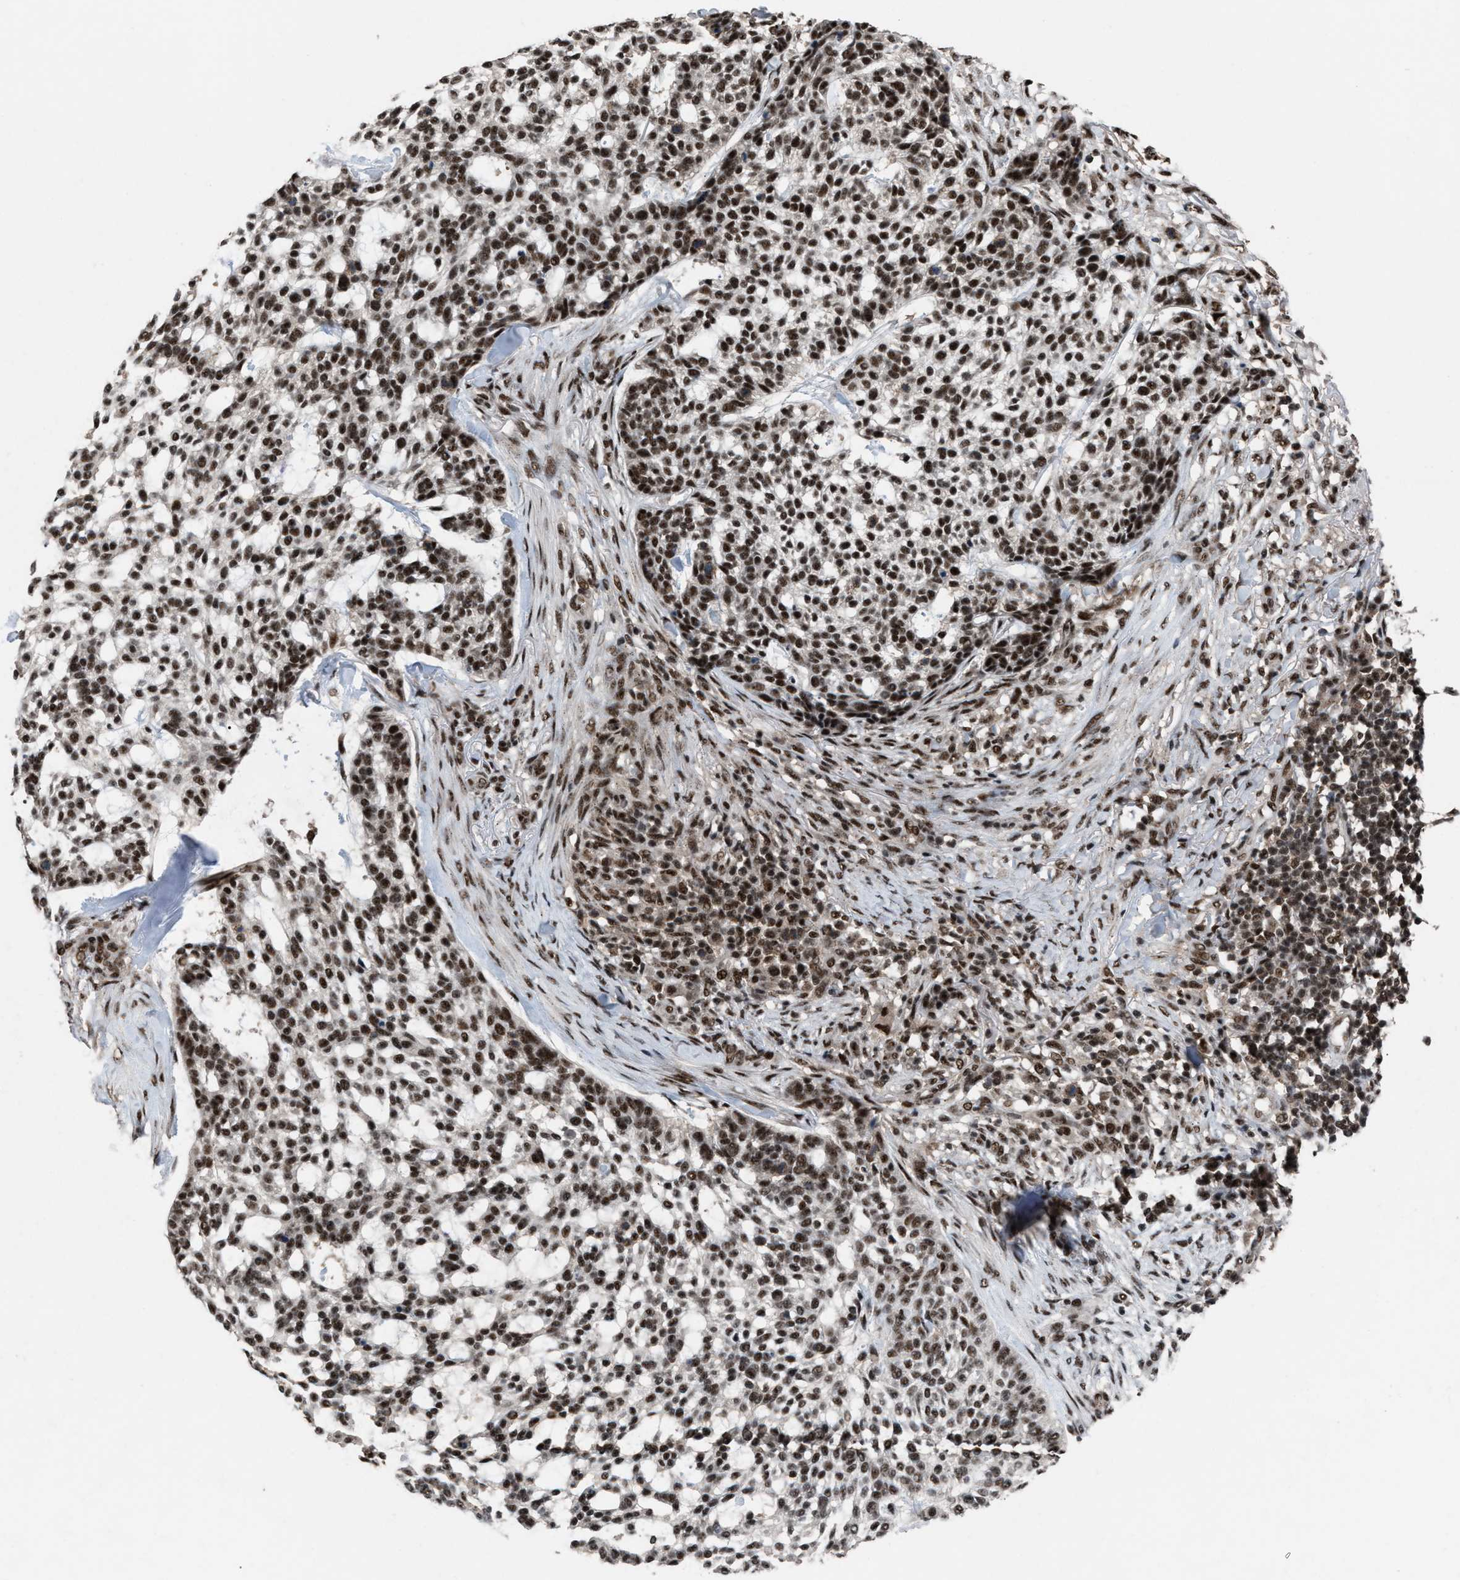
{"staining": {"intensity": "strong", "quantity": ">75%", "location": "nuclear"}, "tissue": "skin cancer", "cell_type": "Tumor cells", "image_type": "cancer", "snomed": [{"axis": "morphology", "description": "Basal cell carcinoma"}, {"axis": "topography", "description": "Skin"}], "caption": "Skin cancer (basal cell carcinoma) stained for a protein shows strong nuclear positivity in tumor cells. (DAB (3,3'-diaminobenzidine) IHC with brightfield microscopy, high magnification).", "gene": "PRPF4", "patient": {"sex": "female", "age": 64}}